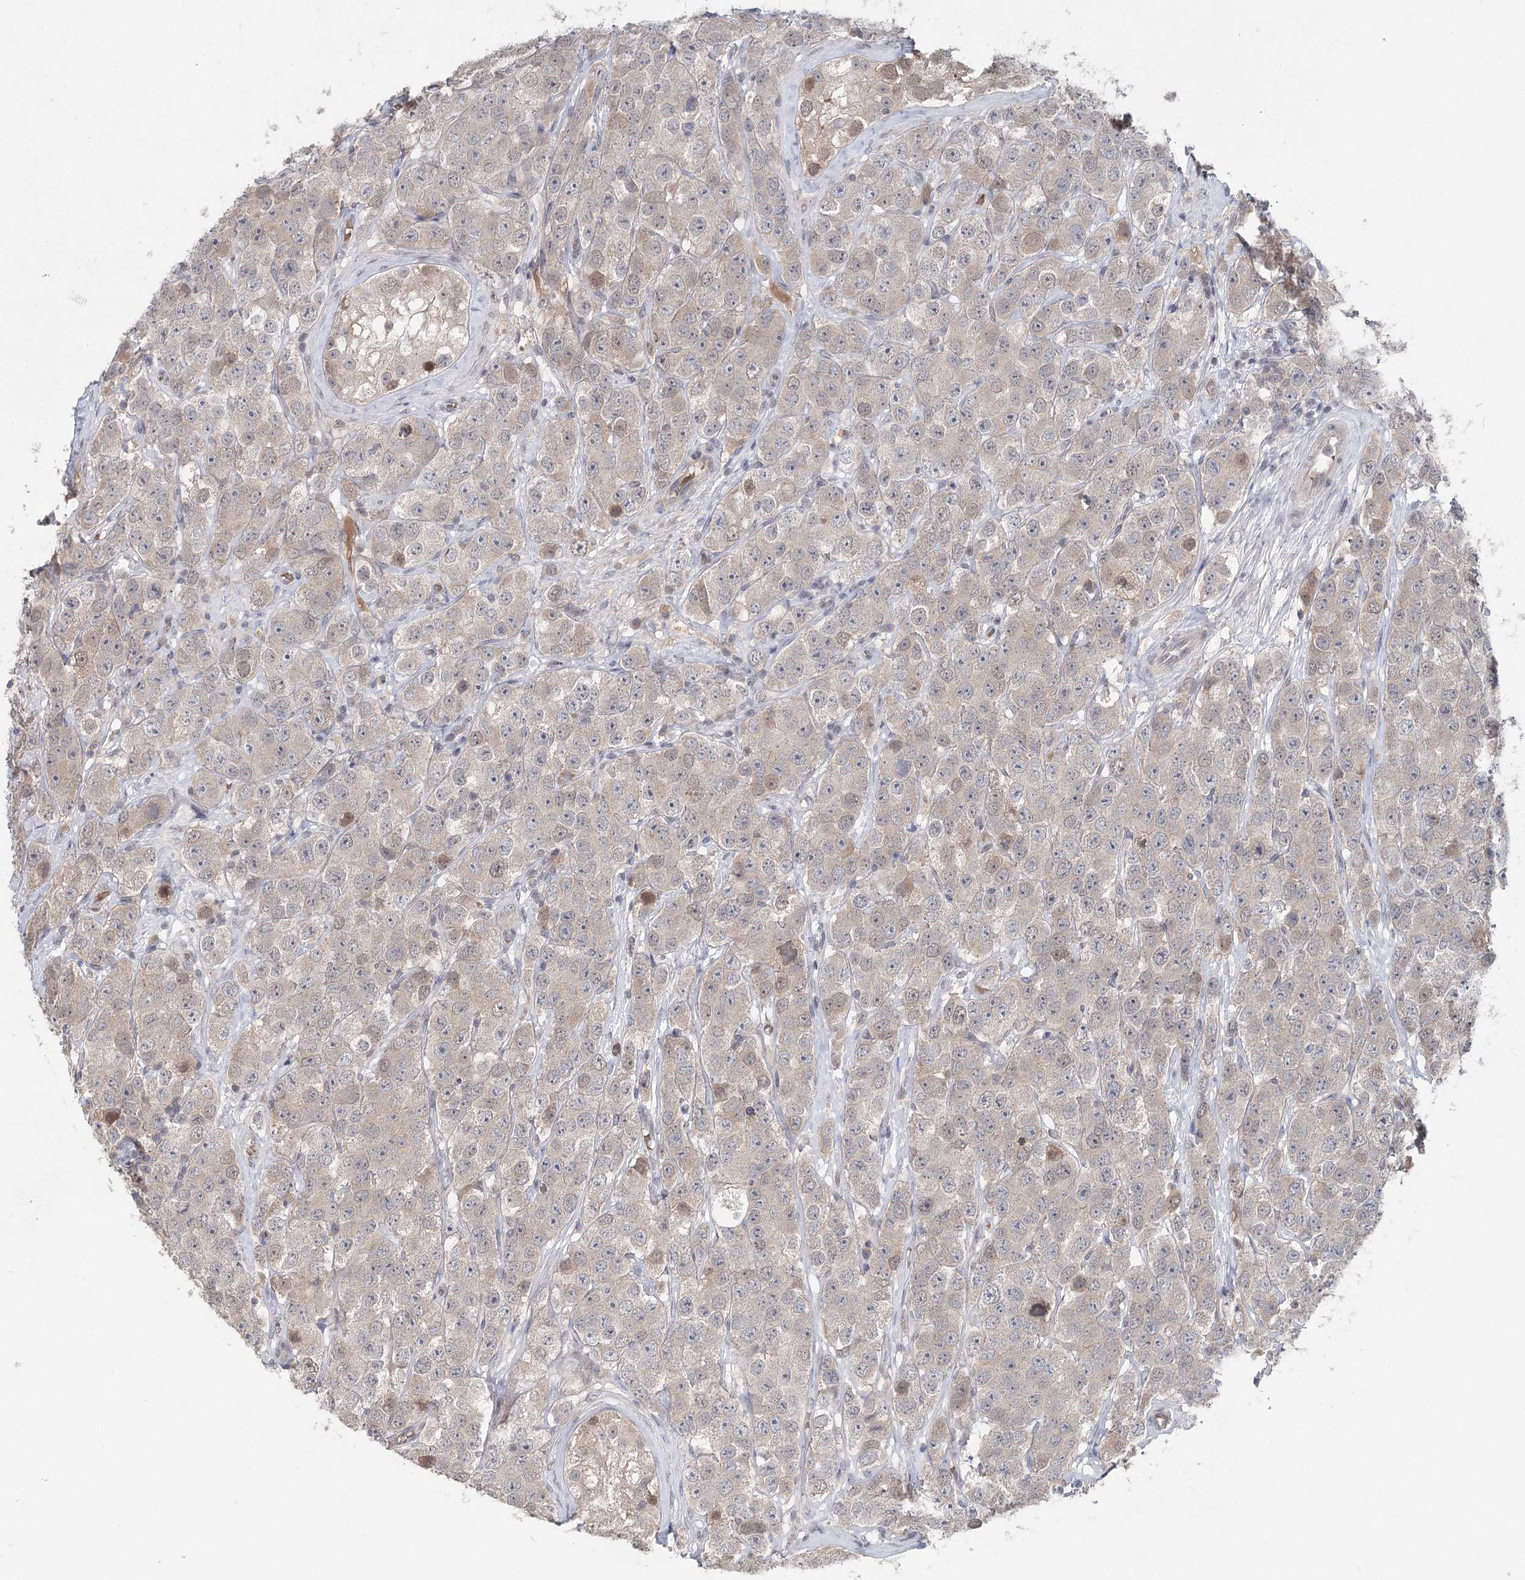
{"staining": {"intensity": "weak", "quantity": "<25%", "location": "cytoplasmic/membranous"}, "tissue": "testis cancer", "cell_type": "Tumor cells", "image_type": "cancer", "snomed": [{"axis": "morphology", "description": "Seminoma, NOS"}, {"axis": "topography", "description": "Testis"}], "caption": "This is an IHC image of testis seminoma. There is no staining in tumor cells.", "gene": "FBXO7", "patient": {"sex": "male", "age": 28}}